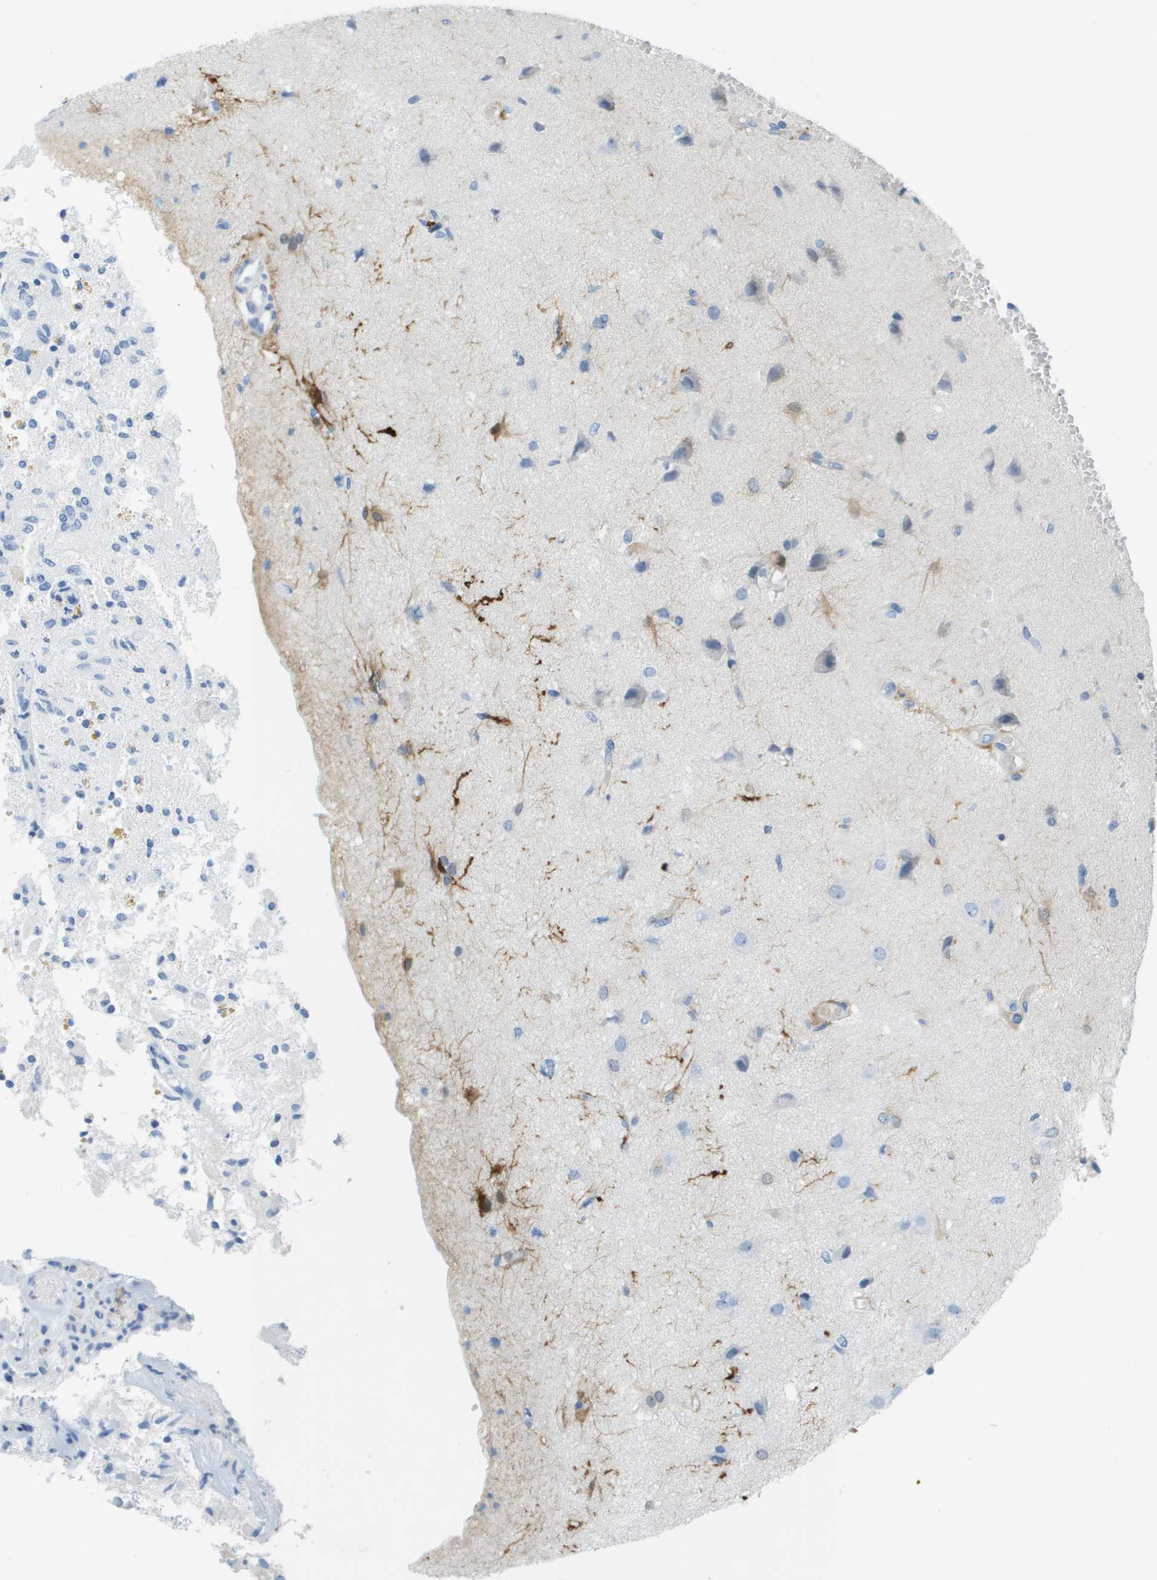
{"staining": {"intensity": "negative", "quantity": "none", "location": "none"}, "tissue": "glioma", "cell_type": "Tumor cells", "image_type": "cancer", "snomed": [{"axis": "morphology", "description": "Glioma, malignant, High grade"}, {"axis": "topography", "description": "Brain"}], "caption": "Human malignant glioma (high-grade) stained for a protein using immunohistochemistry exhibits no expression in tumor cells.", "gene": "CUL9", "patient": {"sex": "female", "age": 59}}